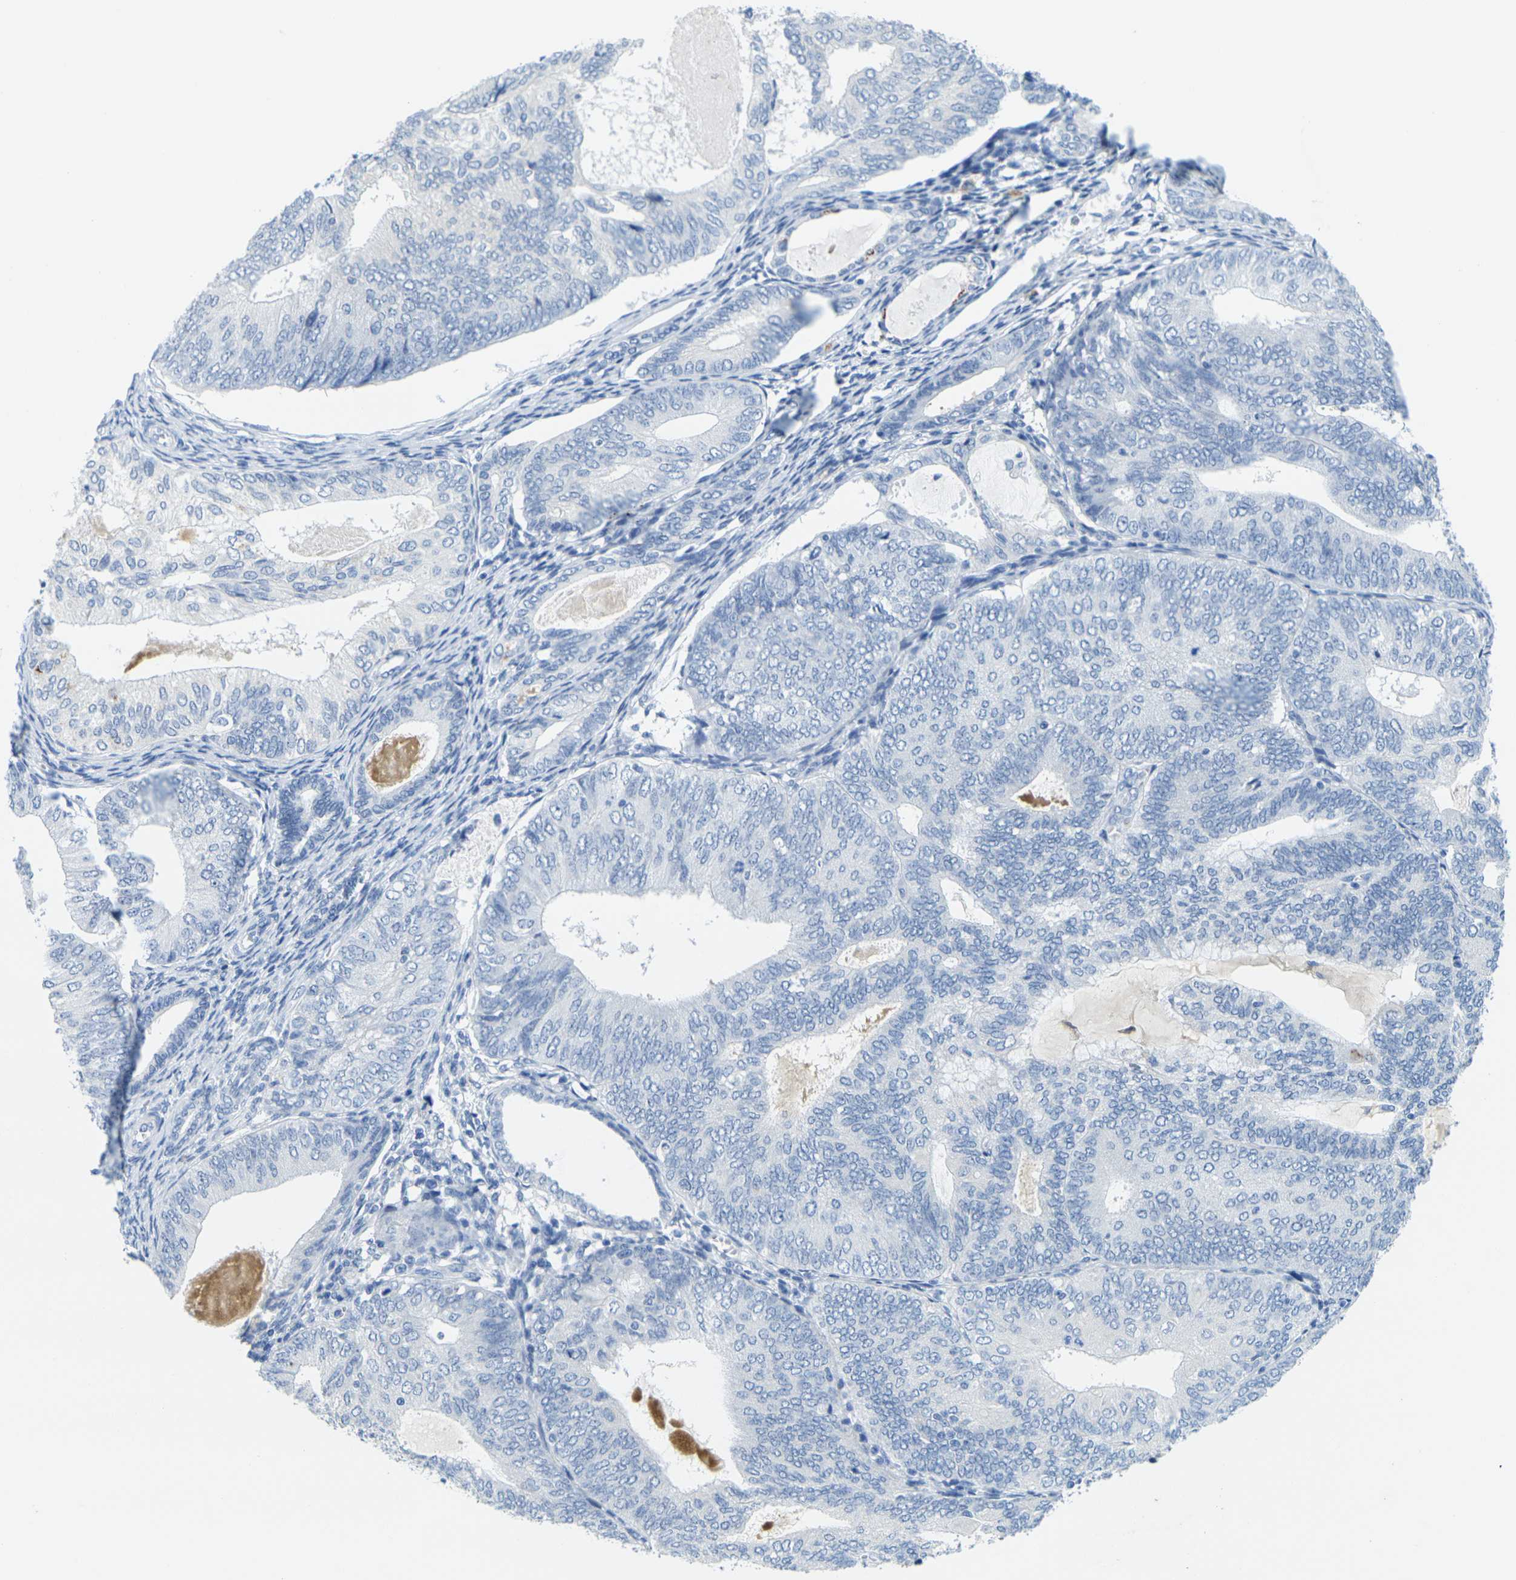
{"staining": {"intensity": "negative", "quantity": "none", "location": "none"}, "tissue": "endometrial cancer", "cell_type": "Tumor cells", "image_type": "cancer", "snomed": [{"axis": "morphology", "description": "Adenocarcinoma, NOS"}, {"axis": "topography", "description": "Endometrium"}], "caption": "Immunohistochemistry of endometrial cancer shows no expression in tumor cells.", "gene": "FAM3D", "patient": {"sex": "female", "age": 81}}